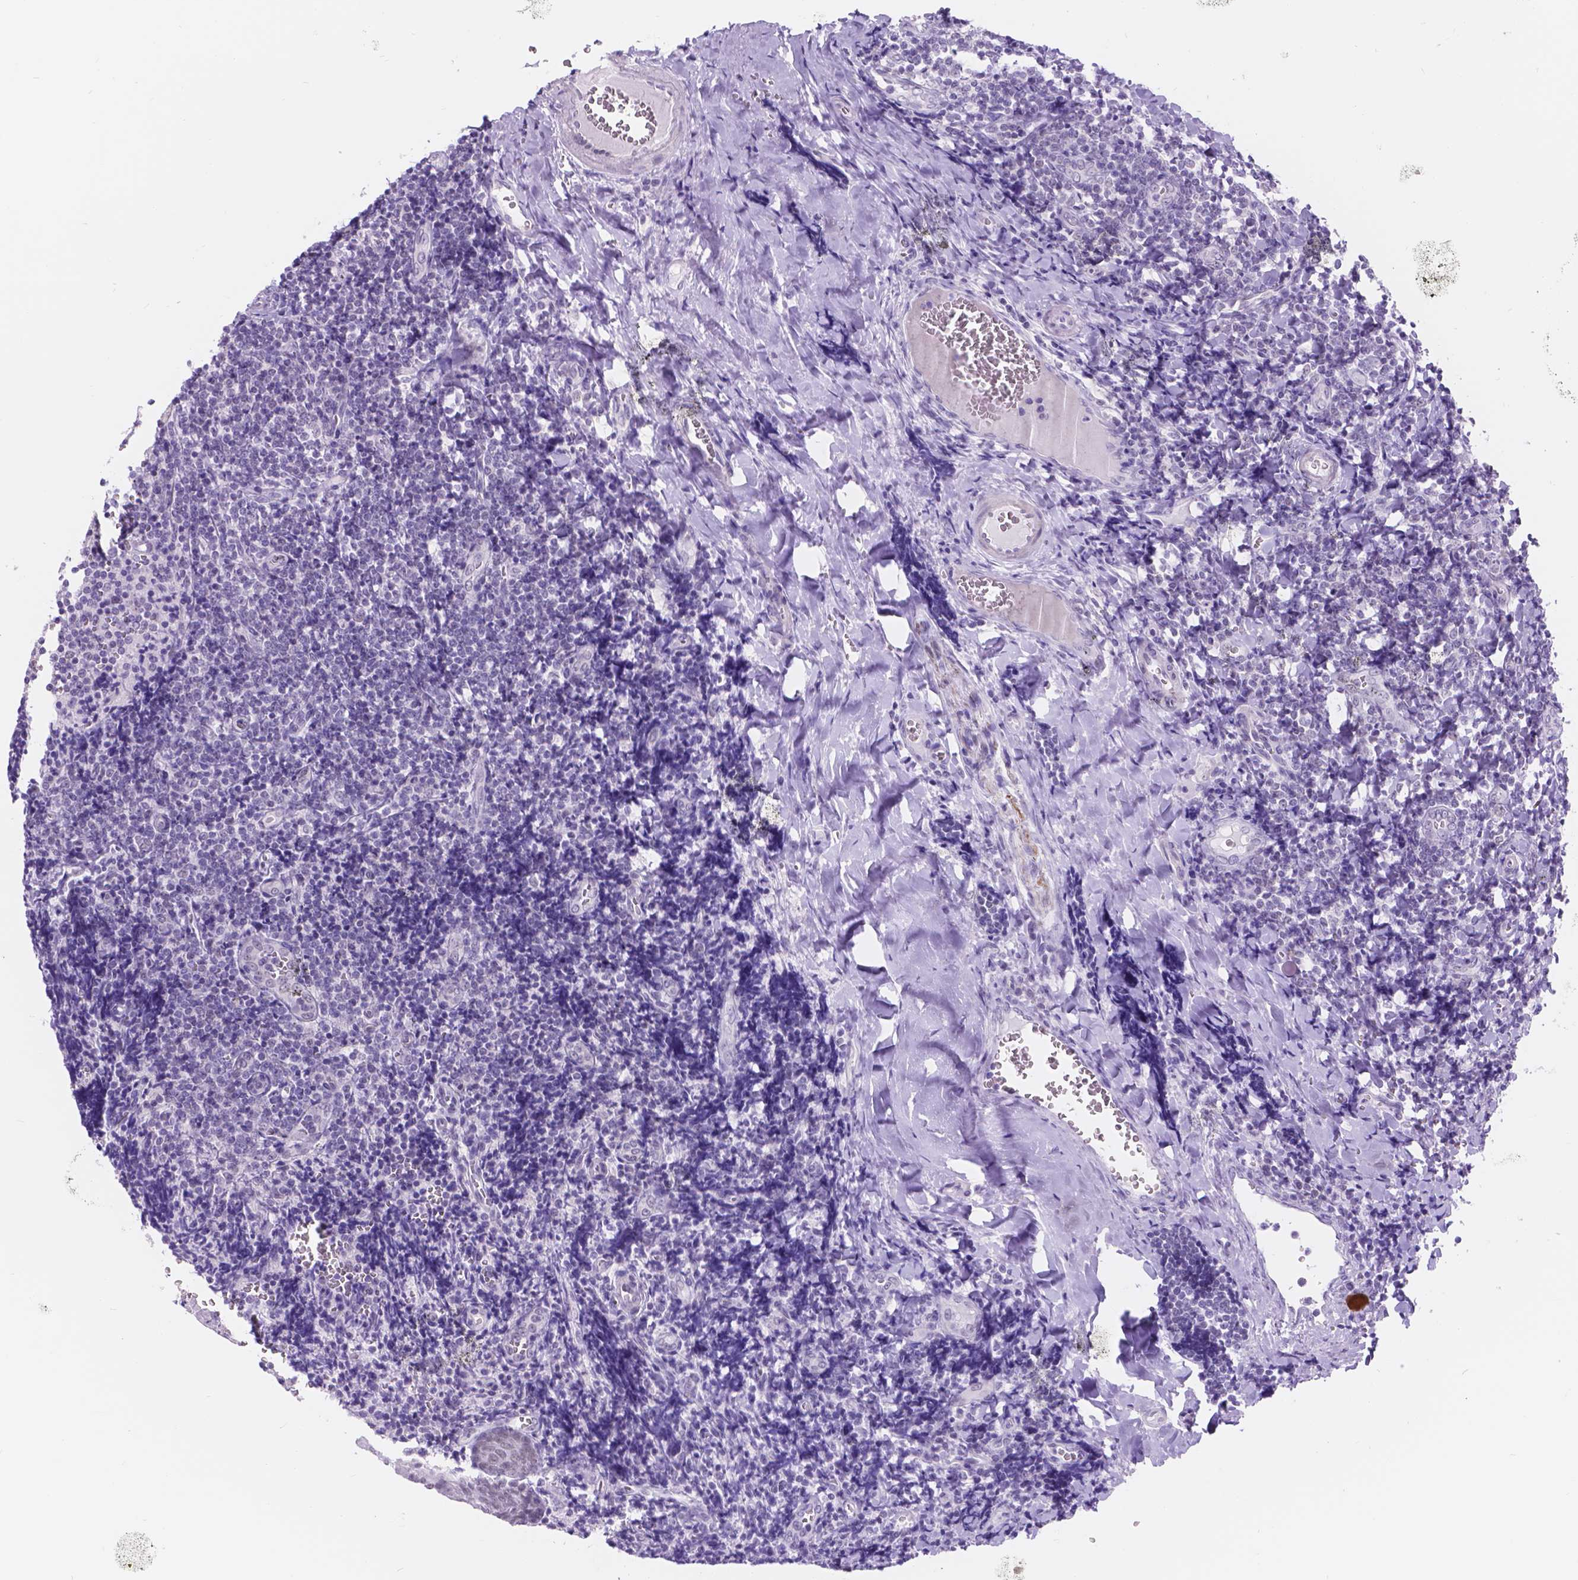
{"staining": {"intensity": "negative", "quantity": "none", "location": "none"}, "tissue": "tonsil", "cell_type": "Germinal center cells", "image_type": "normal", "snomed": [{"axis": "morphology", "description": "Normal tissue, NOS"}, {"axis": "morphology", "description": "Inflammation, NOS"}, {"axis": "topography", "description": "Tonsil"}], "caption": "There is no significant expression in germinal center cells of tonsil. Nuclei are stained in blue.", "gene": "DCC", "patient": {"sex": "female", "age": 31}}